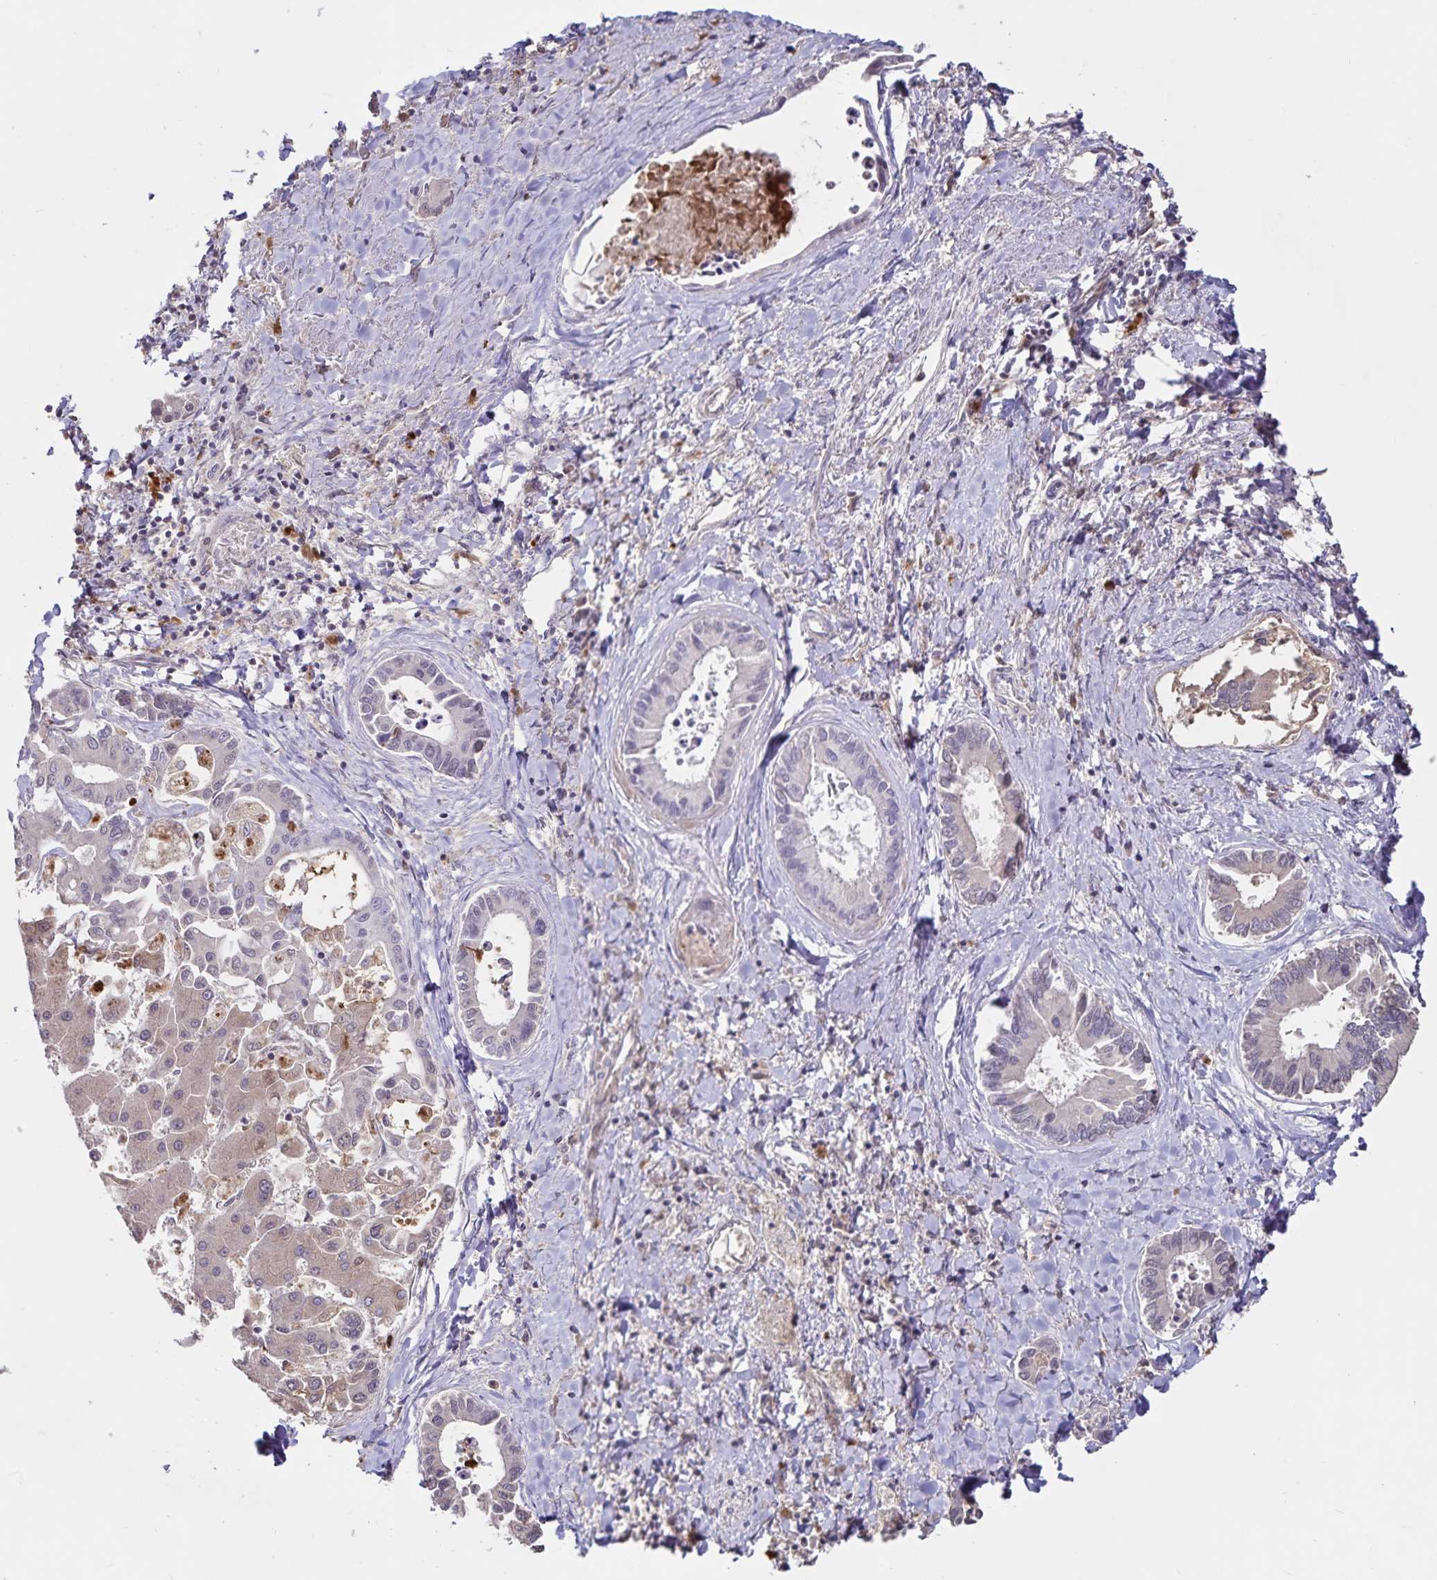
{"staining": {"intensity": "negative", "quantity": "none", "location": "none"}, "tissue": "liver cancer", "cell_type": "Tumor cells", "image_type": "cancer", "snomed": [{"axis": "morphology", "description": "Cholangiocarcinoma"}, {"axis": "topography", "description": "Liver"}], "caption": "Tumor cells are negative for protein expression in human liver cancer (cholangiocarcinoma). The staining was performed using DAB (3,3'-diaminobenzidine) to visualize the protein expression in brown, while the nuclei were stained in blue with hematoxylin (Magnification: 20x).", "gene": "FGG", "patient": {"sex": "male", "age": 66}}